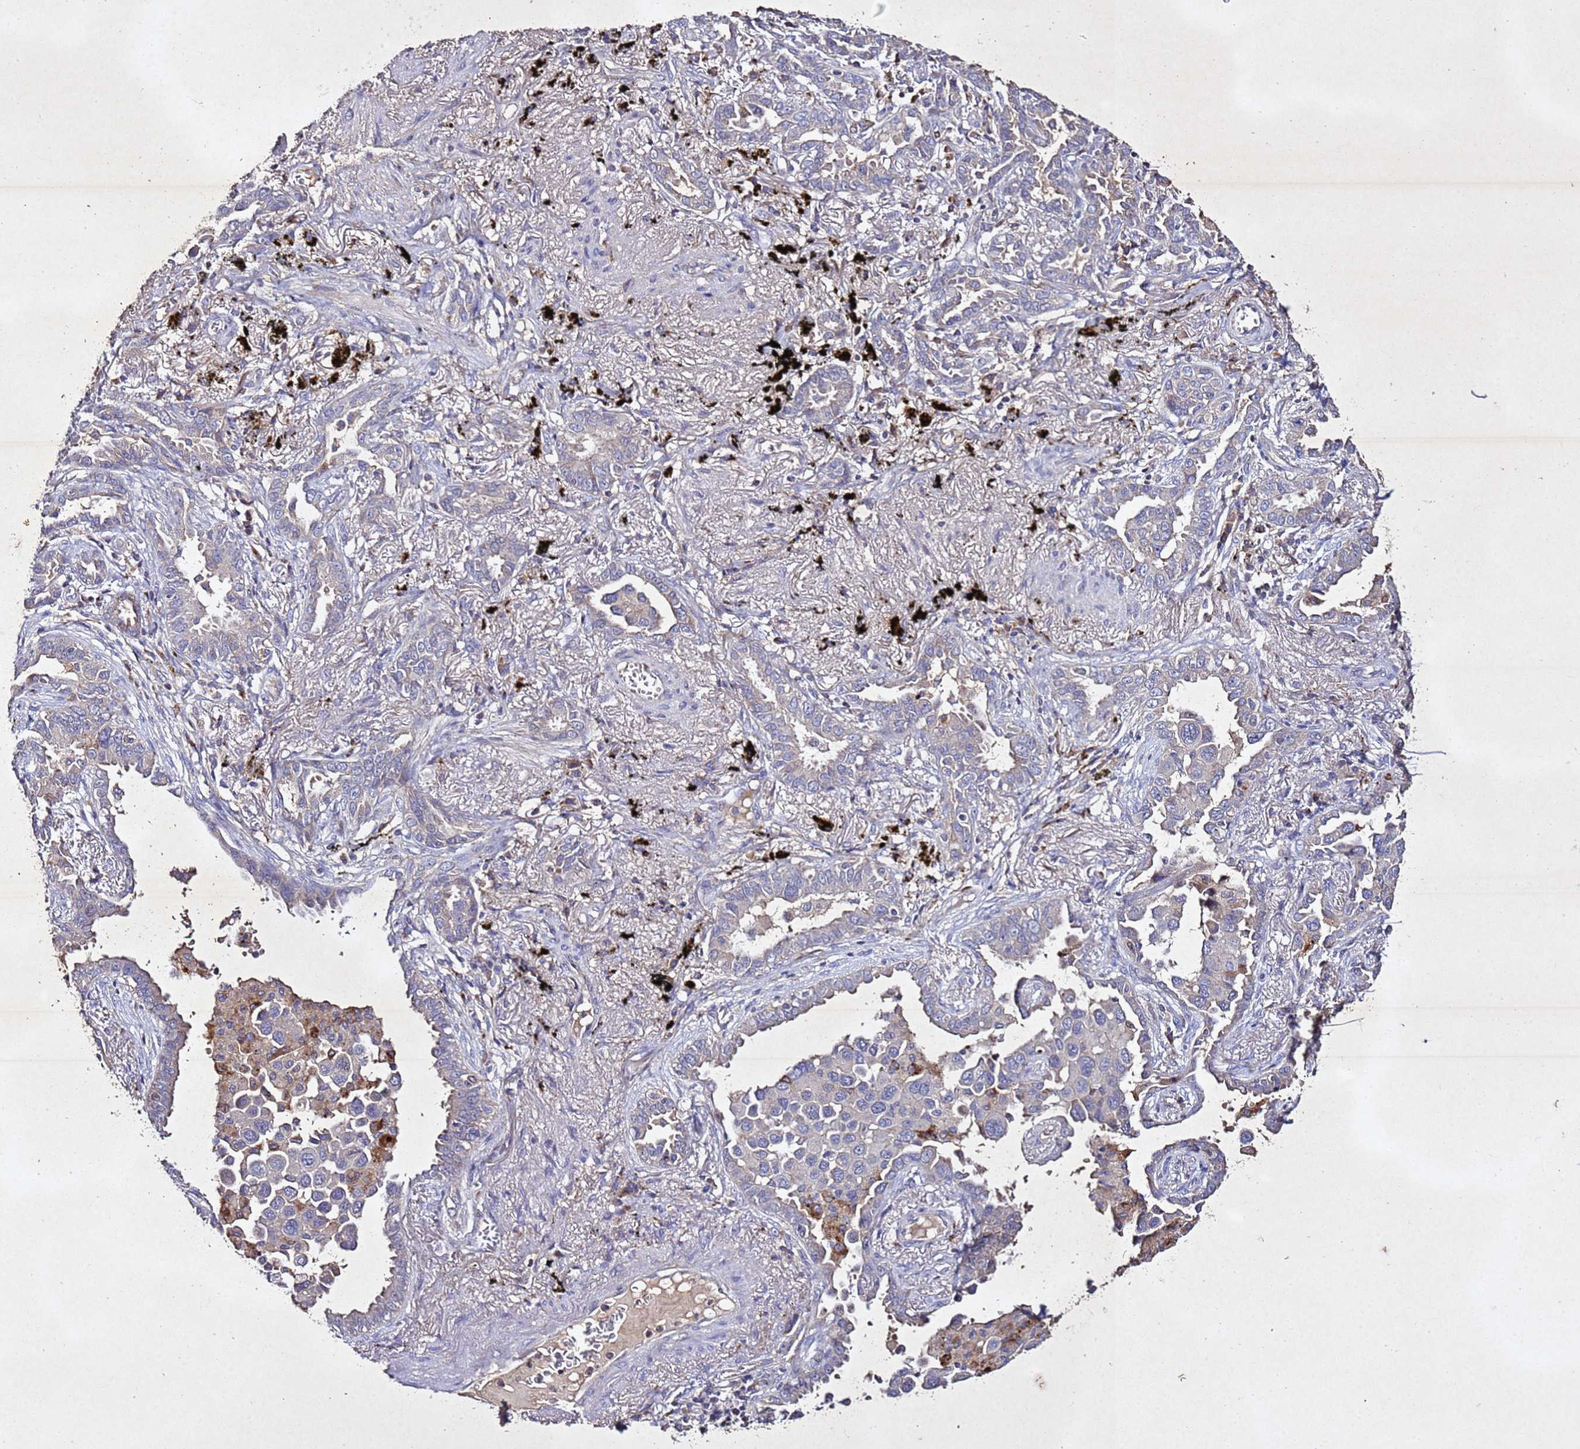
{"staining": {"intensity": "negative", "quantity": "none", "location": "none"}, "tissue": "lung cancer", "cell_type": "Tumor cells", "image_type": "cancer", "snomed": [{"axis": "morphology", "description": "Adenocarcinoma, NOS"}, {"axis": "topography", "description": "Lung"}], "caption": "A photomicrograph of human adenocarcinoma (lung) is negative for staining in tumor cells.", "gene": "SV2B", "patient": {"sex": "male", "age": 67}}